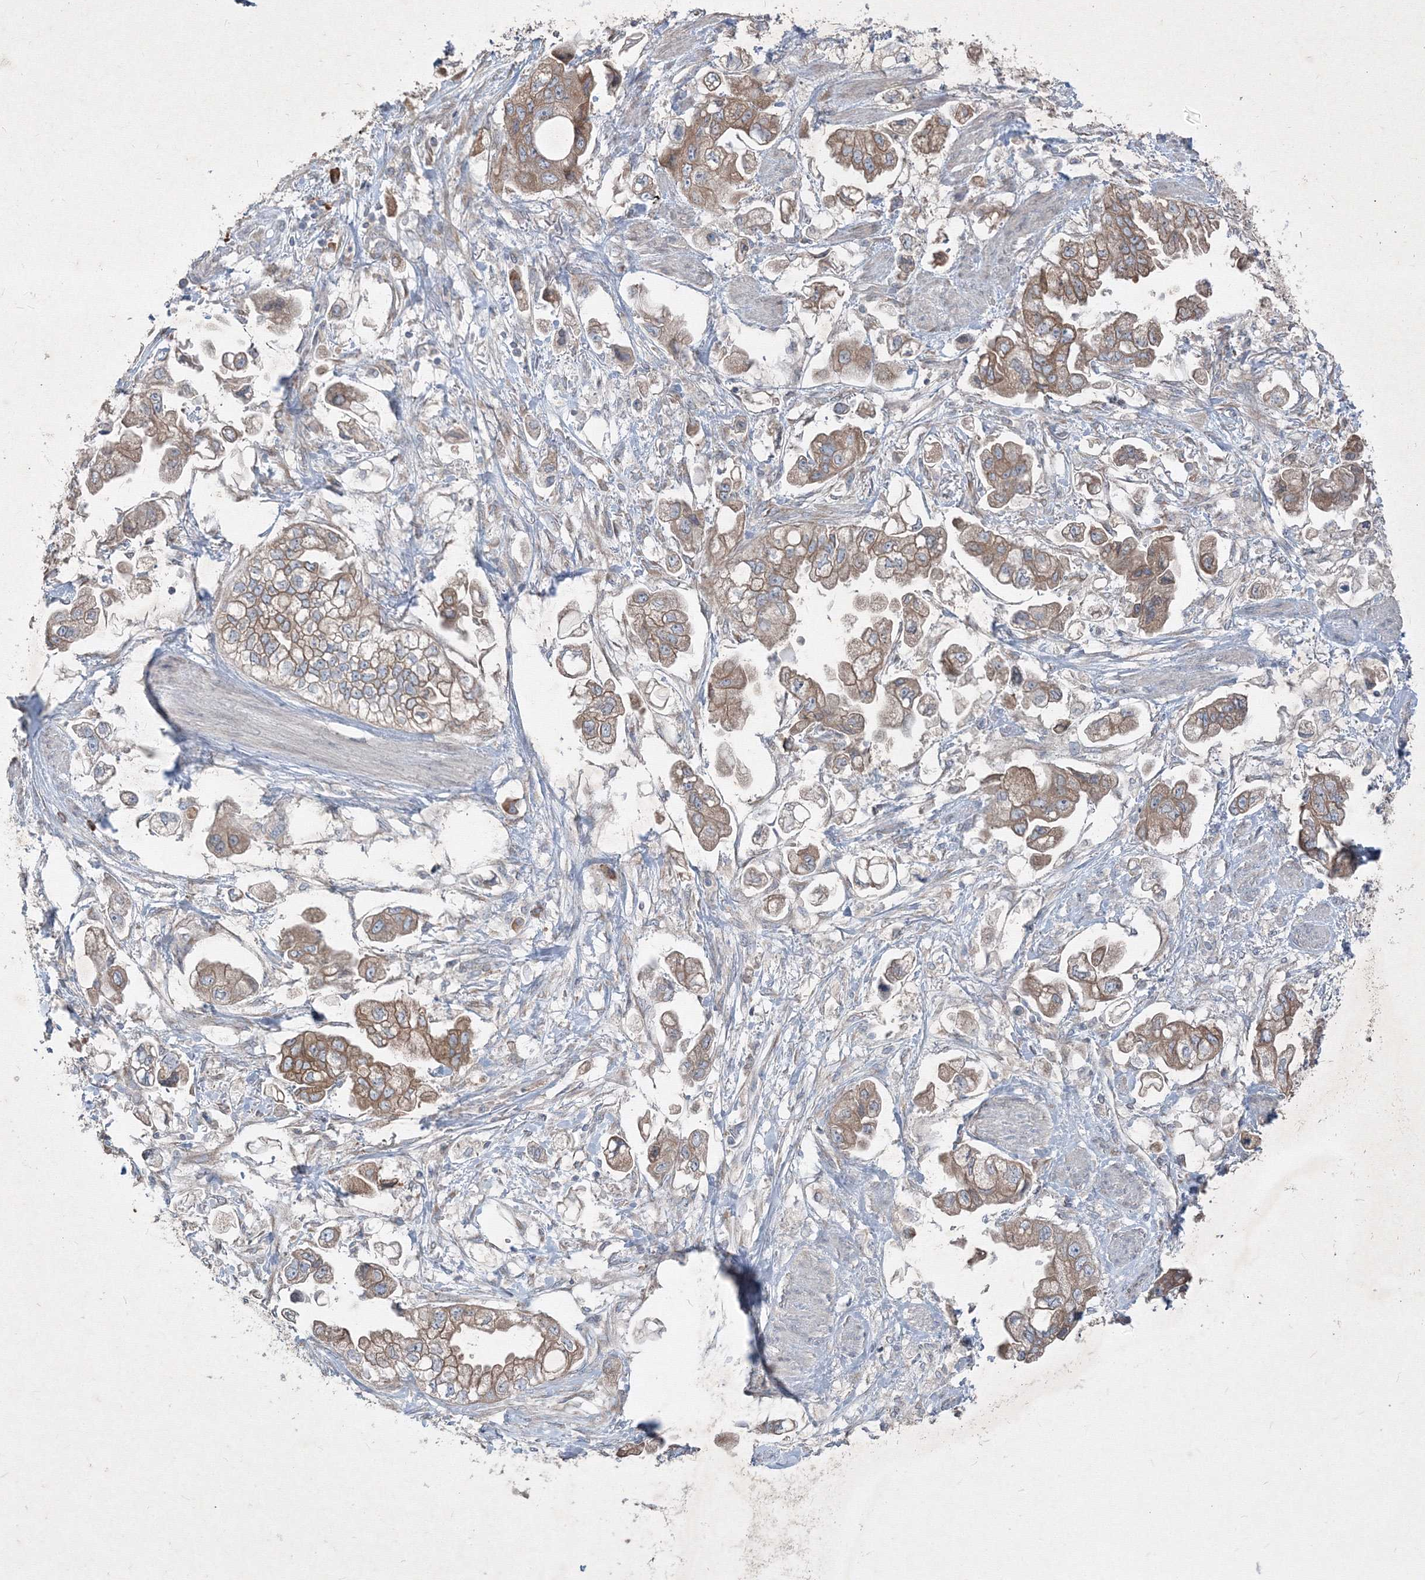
{"staining": {"intensity": "moderate", "quantity": ">75%", "location": "cytoplasmic/membranous"}, "tissue": "stomach cancer", "cell_type": "Tumor cells", "image_type": "cancer", "snomed": [{"axis": "morphology", "description": "Adenocarcinoma, NOS"}, {"axis": "topography", "description": "Stomach"}], "caption": "Protein analysis of adenocarcinoma (stomach) tissue shows moderate cytoplasmic/membranous expression in about >75% of tumor cells.", "gene": "IFNAR1", "patient": {"sex": "male", "age": 62}}